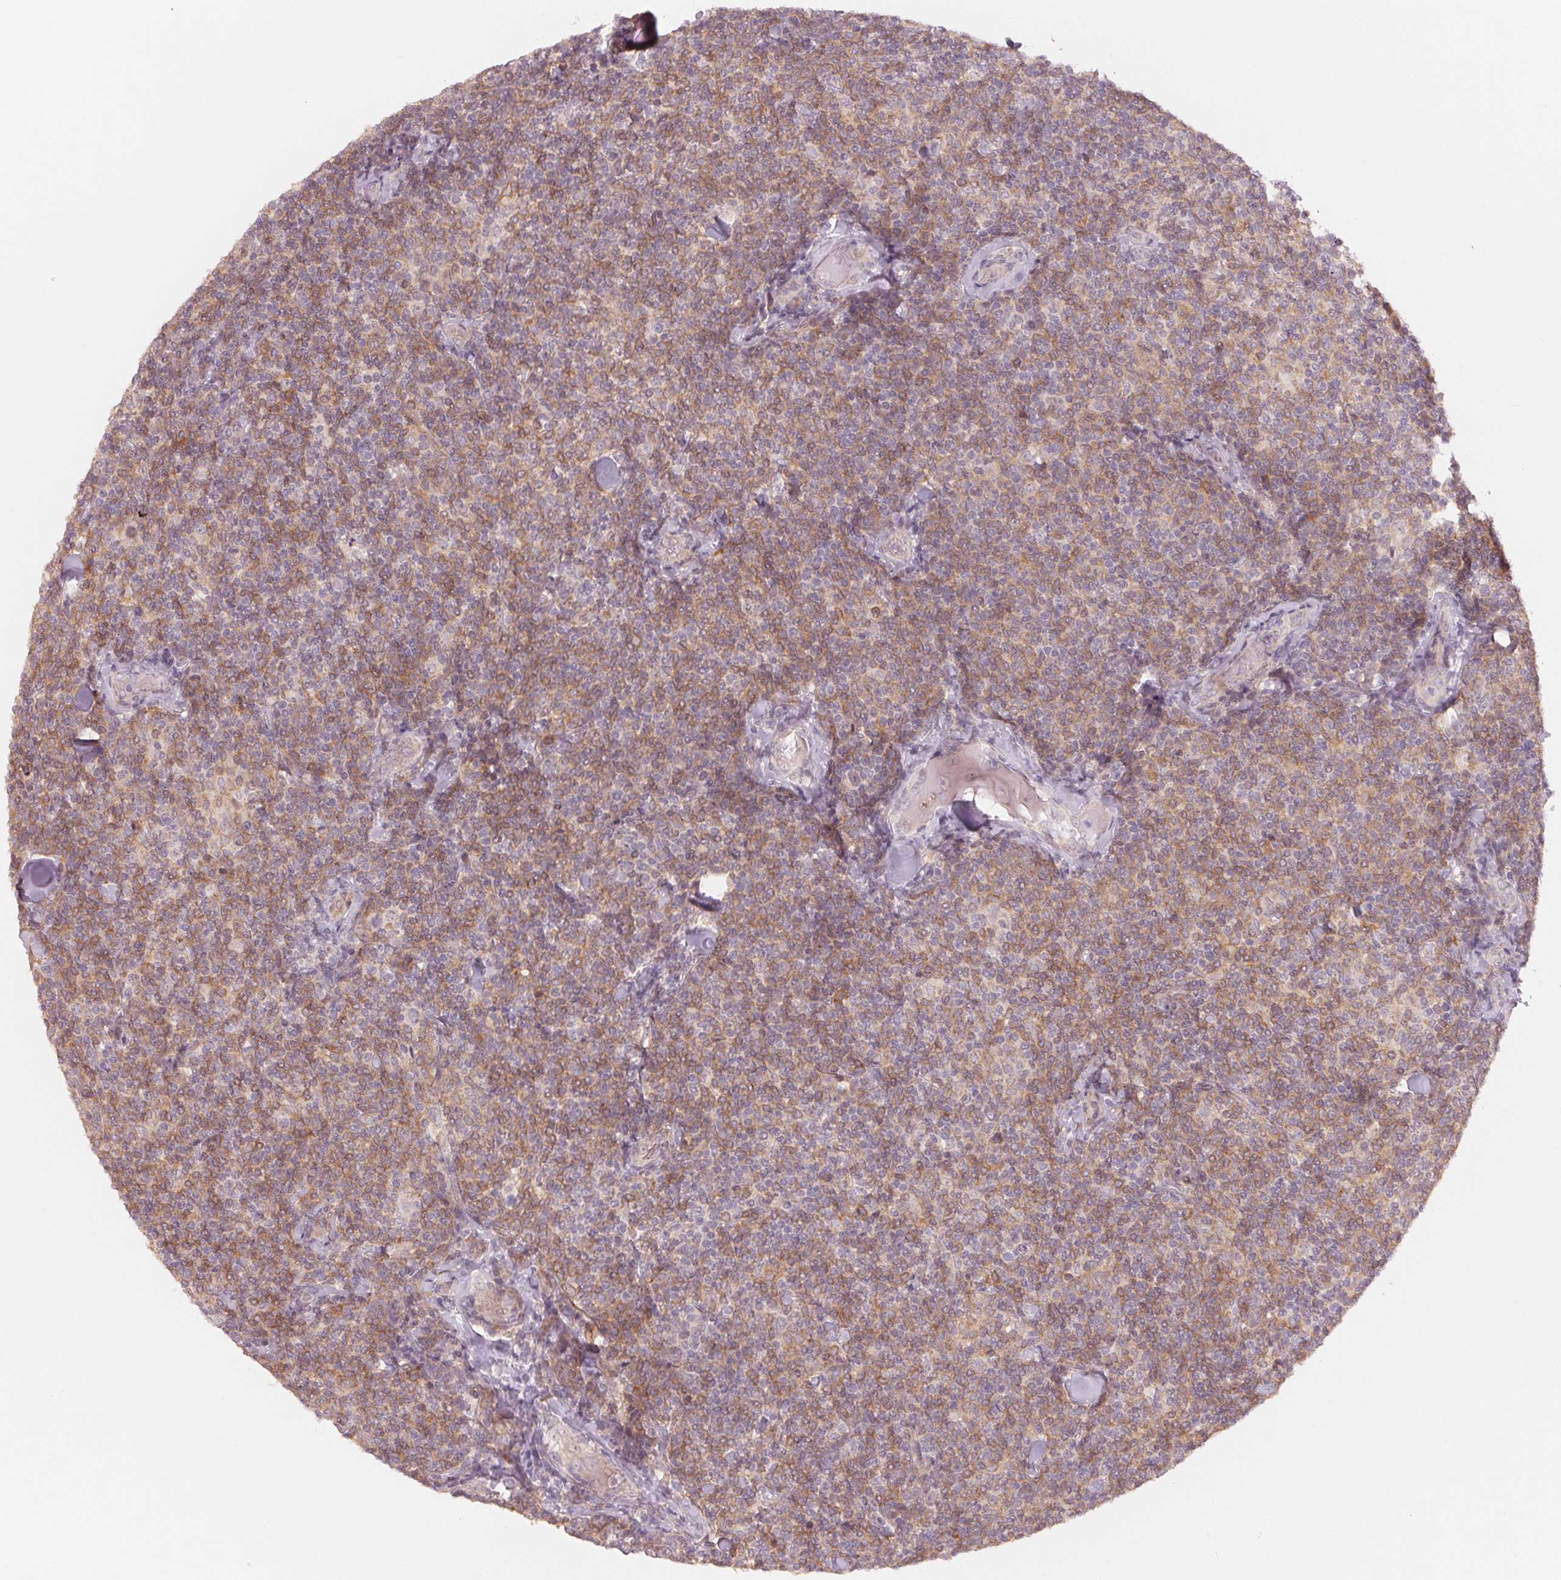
{"staining": {"intensity": "weak", "quantity": ">75%", "location": "cytoplasmic/membranous"}, "tissue": "lymphoma", "cell_type": "Tumor cells", "image_type": "cancer", "snomed": [{"axis": "morphology", "description": "Malignant lymphoma, non-Hodgkin's type, Low grade"}, {"axis": "topography", "description": "Lymph node"}], "caption": "Tumor cells display low levels of weak cytoplasmic/membranous expression in about >75% of cells in human low-grade malignant lymphoma, non-Hodgkin's type.", "gene": "DENND2C", "patient": {"sex": "female", "age": 56}}